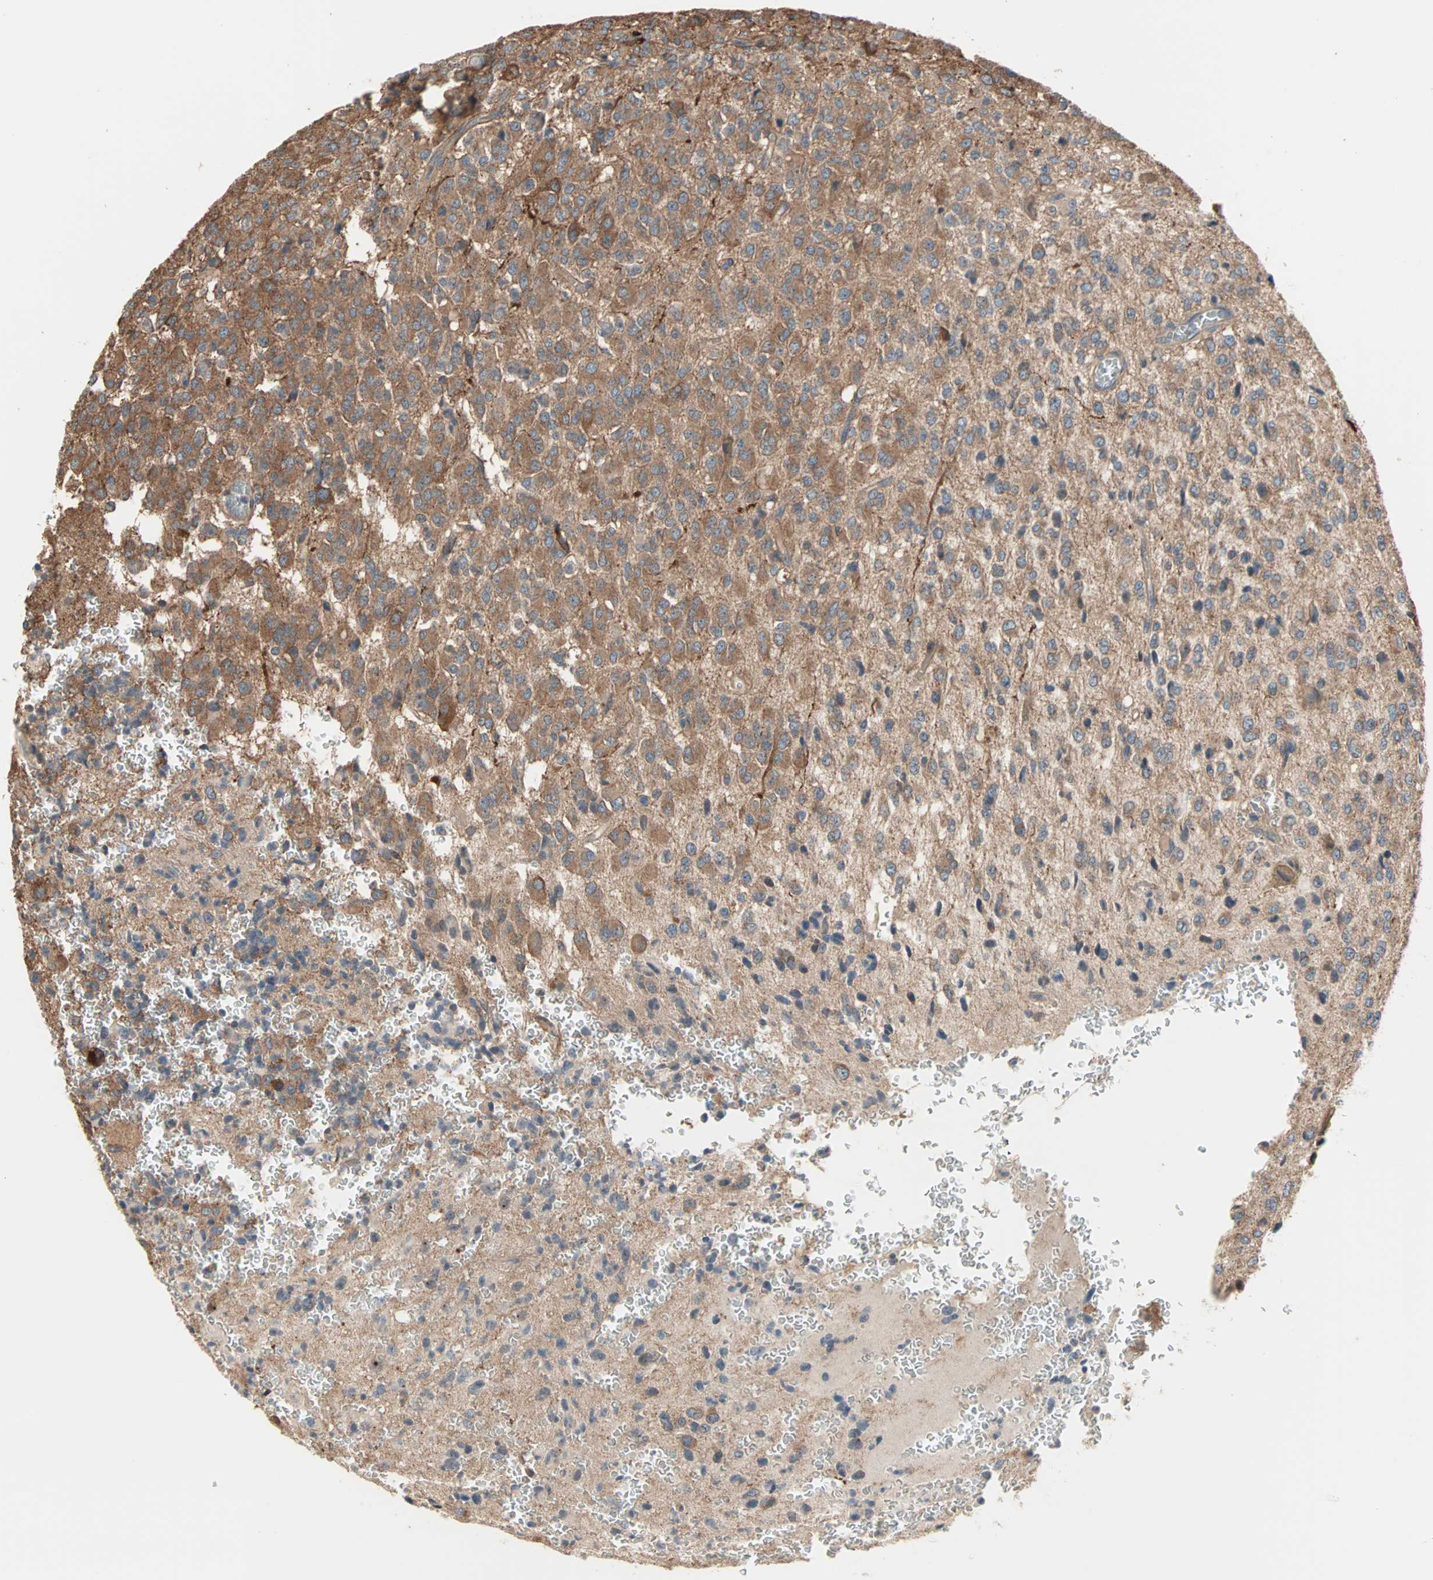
{"staining": {"intensity": "weak", "quantity": "25%-75%", "location": "cytoplasmic/membranous"}, "tissue": "glioma", "cell_type": "Tumor cells", "image_type": "cancer", "snomed": [{"axis": "morphology", "description": "Glioma, malignant, High grade"}, {"axis": "topography", "description": "pancreas cauda"}], "caption": "IHC micrograph of neoplastic tissue: human malignant glioma (high-grade) stained using immunohistochemistry (IHC) displays low levels of weak protein expression localized specifically in the cytoplasmic/membranous of tumor cells, appearing as a cytoplasmic/membranous brown color.", "gene": "PDE8A", "patient": {"sex": "male", "age": 60}}